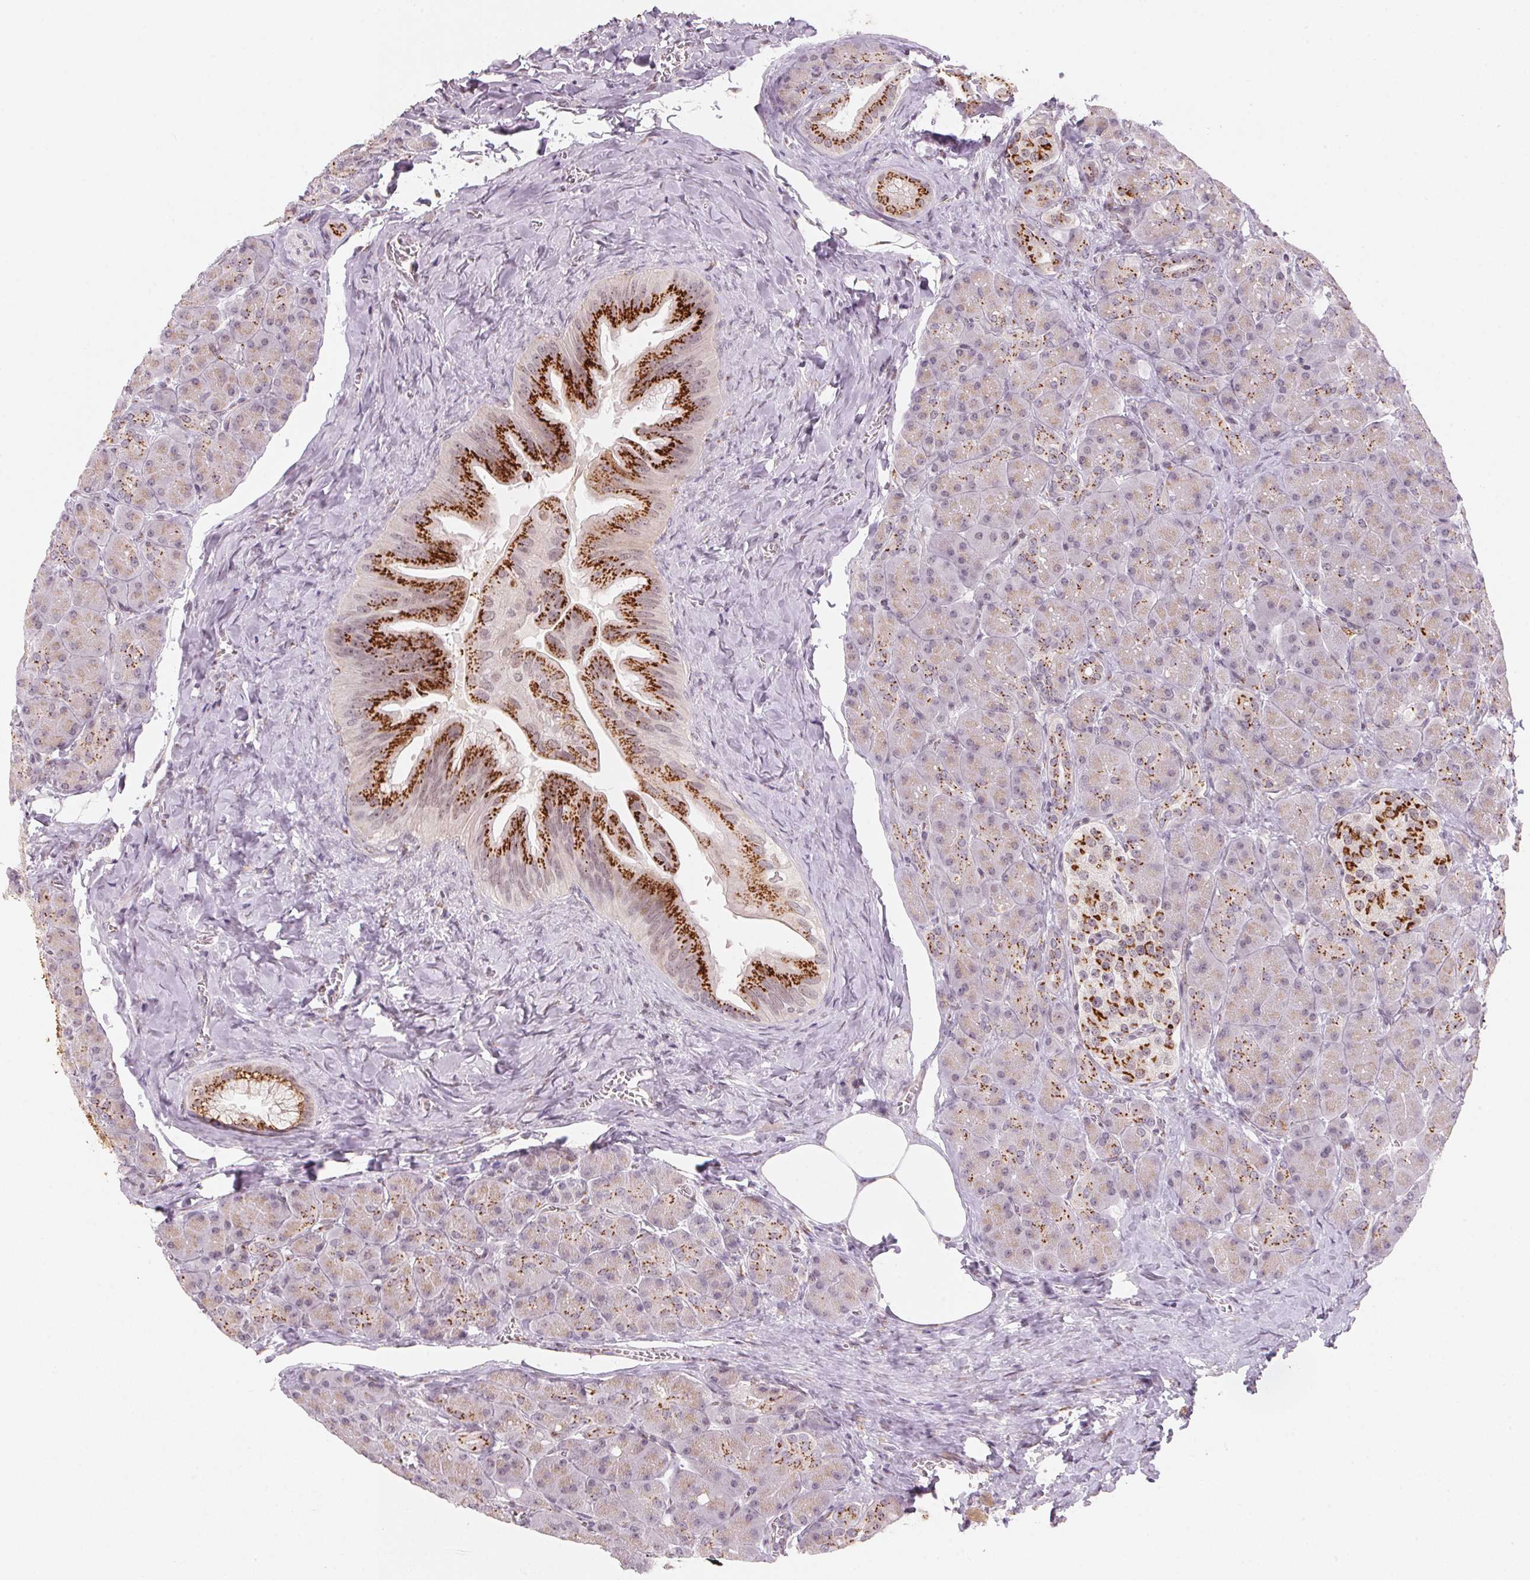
{"staining": {"intensity": "strong", "quantity": "<25%", "location": "cytoplasmic/membranous"}, "tissue": "pancreas", "cell_type": "Exocrine glandular cells", "image_type": "normal", "snomed": [{"axis": "morphology", "description": "Normal tissue, NOS"}, {"axis": "topography", "description": "Pancreas"}], "caption": "High-power microscopy captured an IHC micrograph of unremarkable pancreas, revealing strong cytoplasmic/membranous positivity in approximately <25% of exocrine glandular cells.", "gene": "RAB22A", "patient": {"sex": "male", "age": 55}}